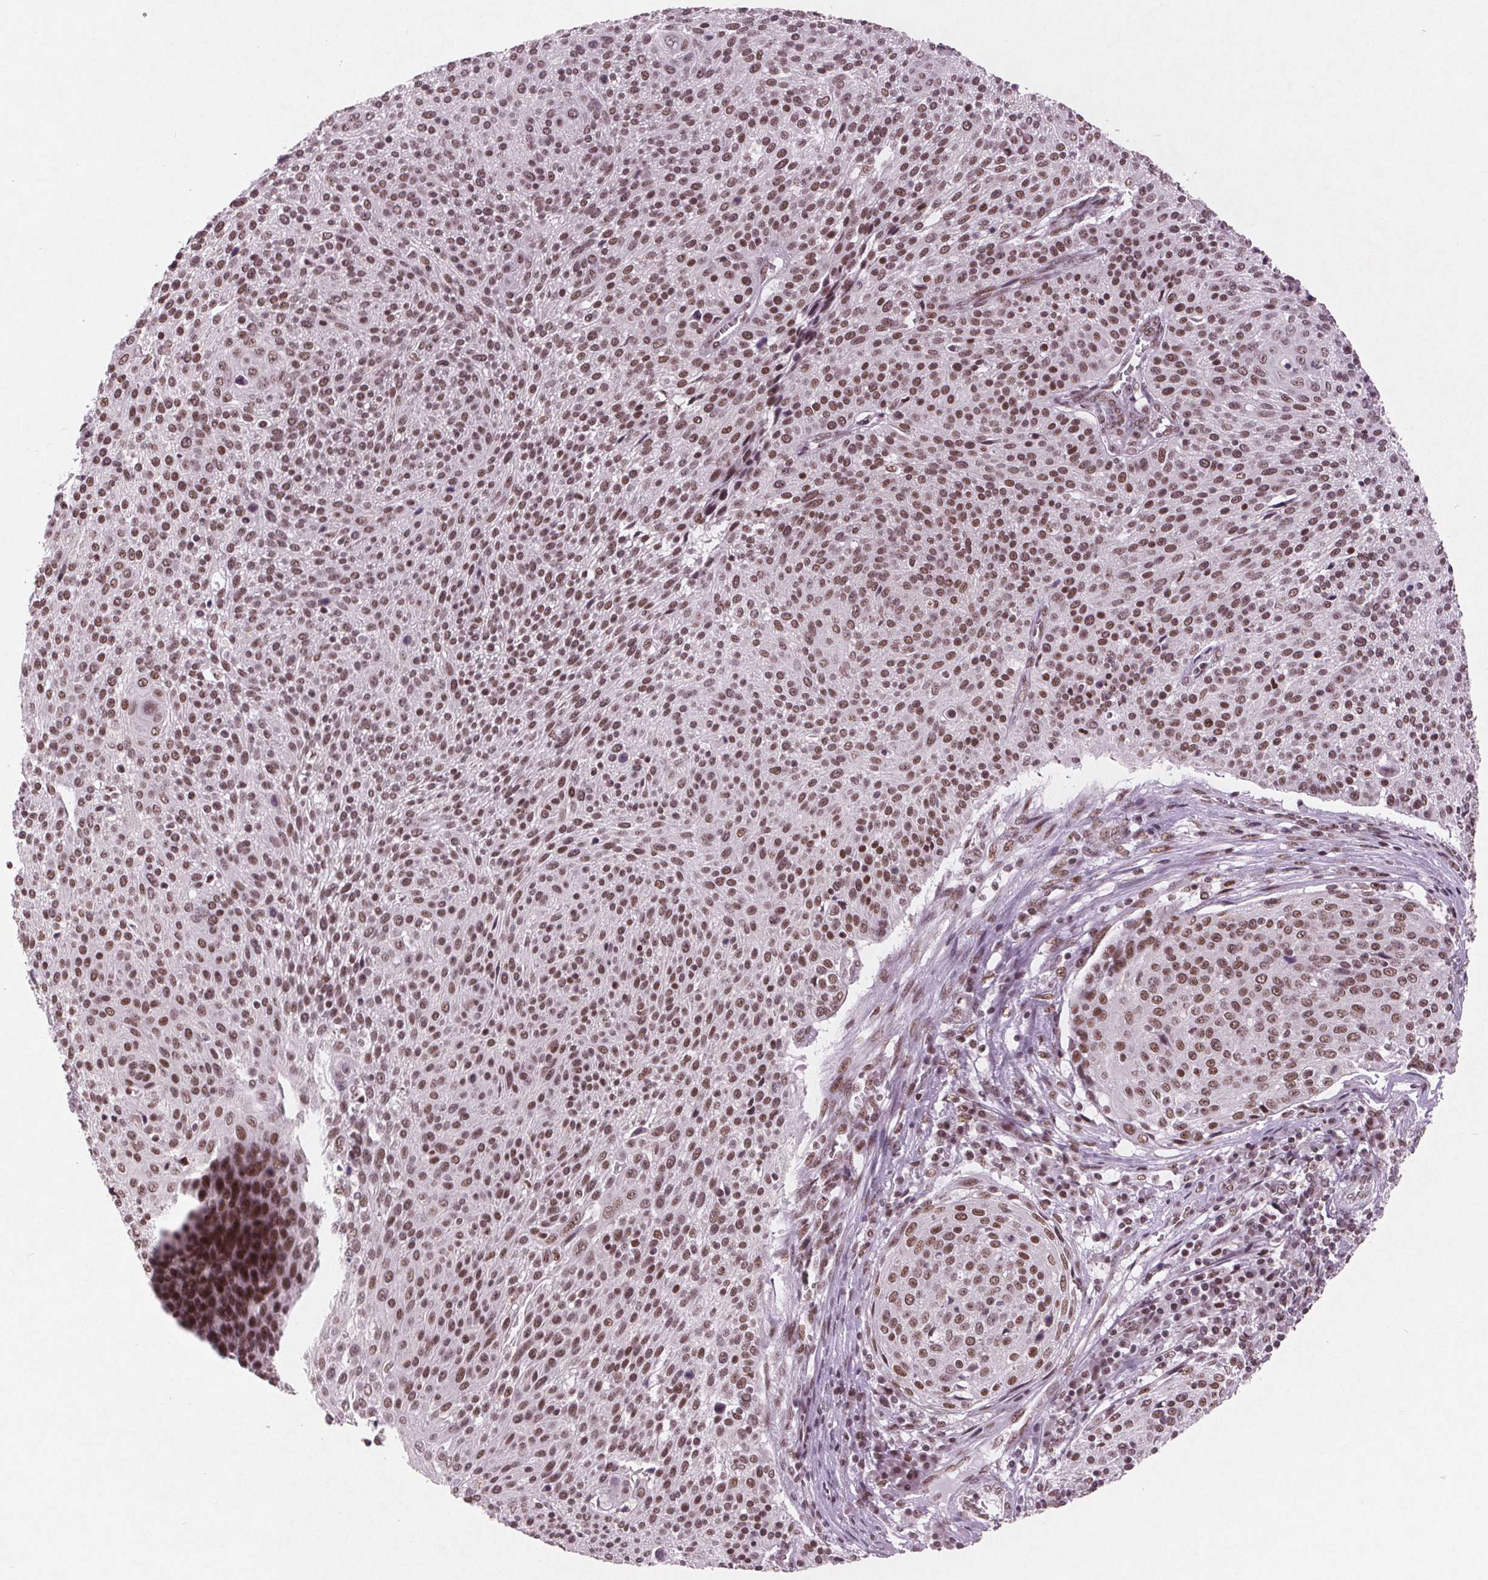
{"staining": {"intensity": "moderate", "quantity": ">75%", "location": "nuclear"}, "tissue": "cervical cancer", "cell_type": "Tumor cells", "image_type": "cancer", "snomed": [{"axis": "morphology", "description": "Squamous cell carcinoma, NOS"}, {"axis": "topography", "description": "Cervix"}], "caption": "Moderate nuclear staining is identified in about >75% of tumor cells in cervical squamous cell carcinoma.", "gene": "RPS6KA2", "patient": {"sex": "female", "age": 31}}